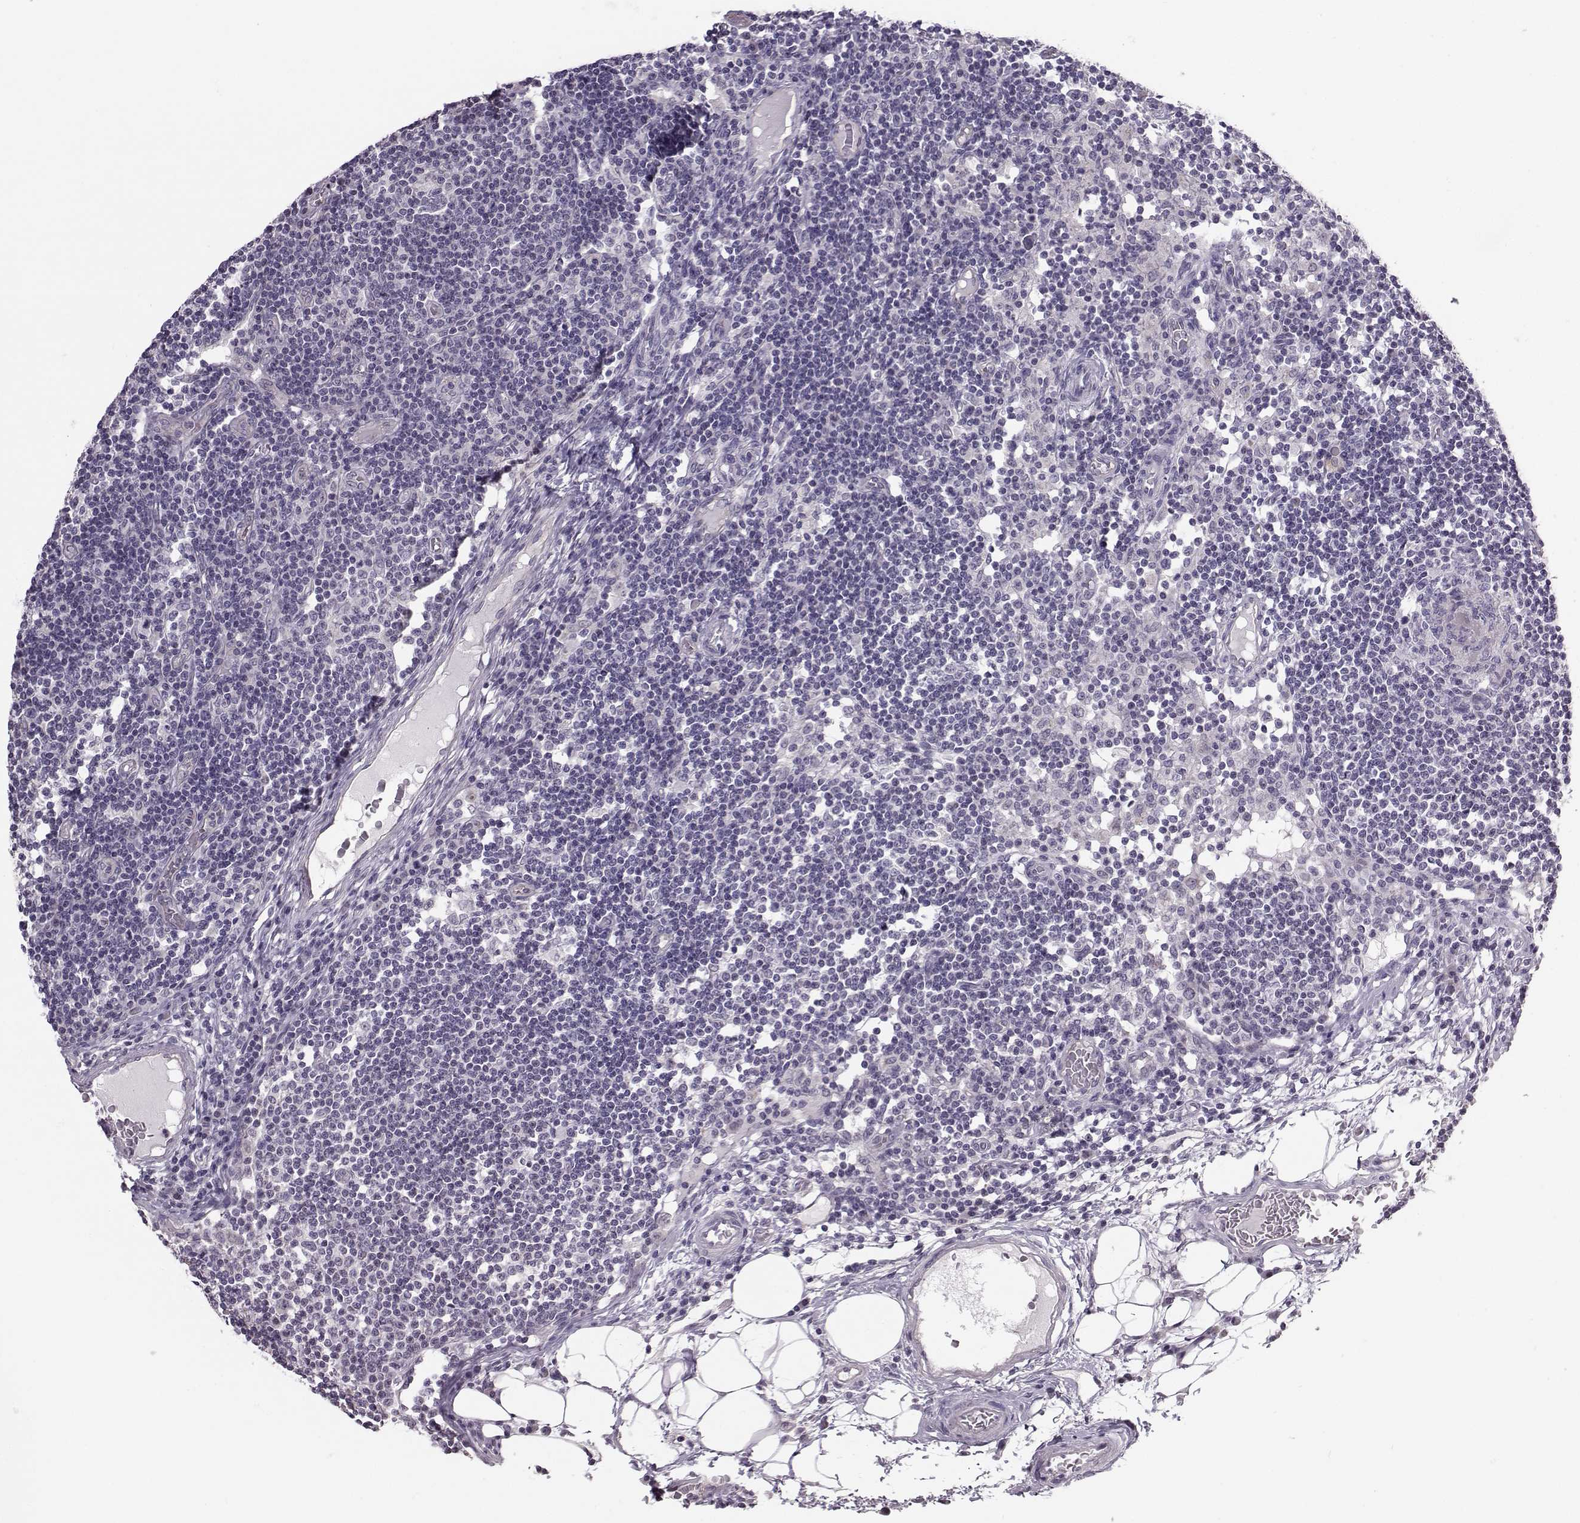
{"staining": {"intensity": "negative", "quantity": "none", "location": "none"}, "tissue": "lymph node", "cell_type": "Germinal center cells", "image_type": "normal", "snomed": [{"axis": "morphology", "description": "Normal tissue, NOS"}, {"axis": "topography", "description": "Lymph node"}], "caption": "The image displays no staining of germinal center cells in unremarkable lymph node. (DAB (3,3'-diaminobenzidine) immunohistochemistry (IHC) with hematoxylin counter stain).", "gene": "DNAAF1", "patient": {"sex": "female", "age": 72}}